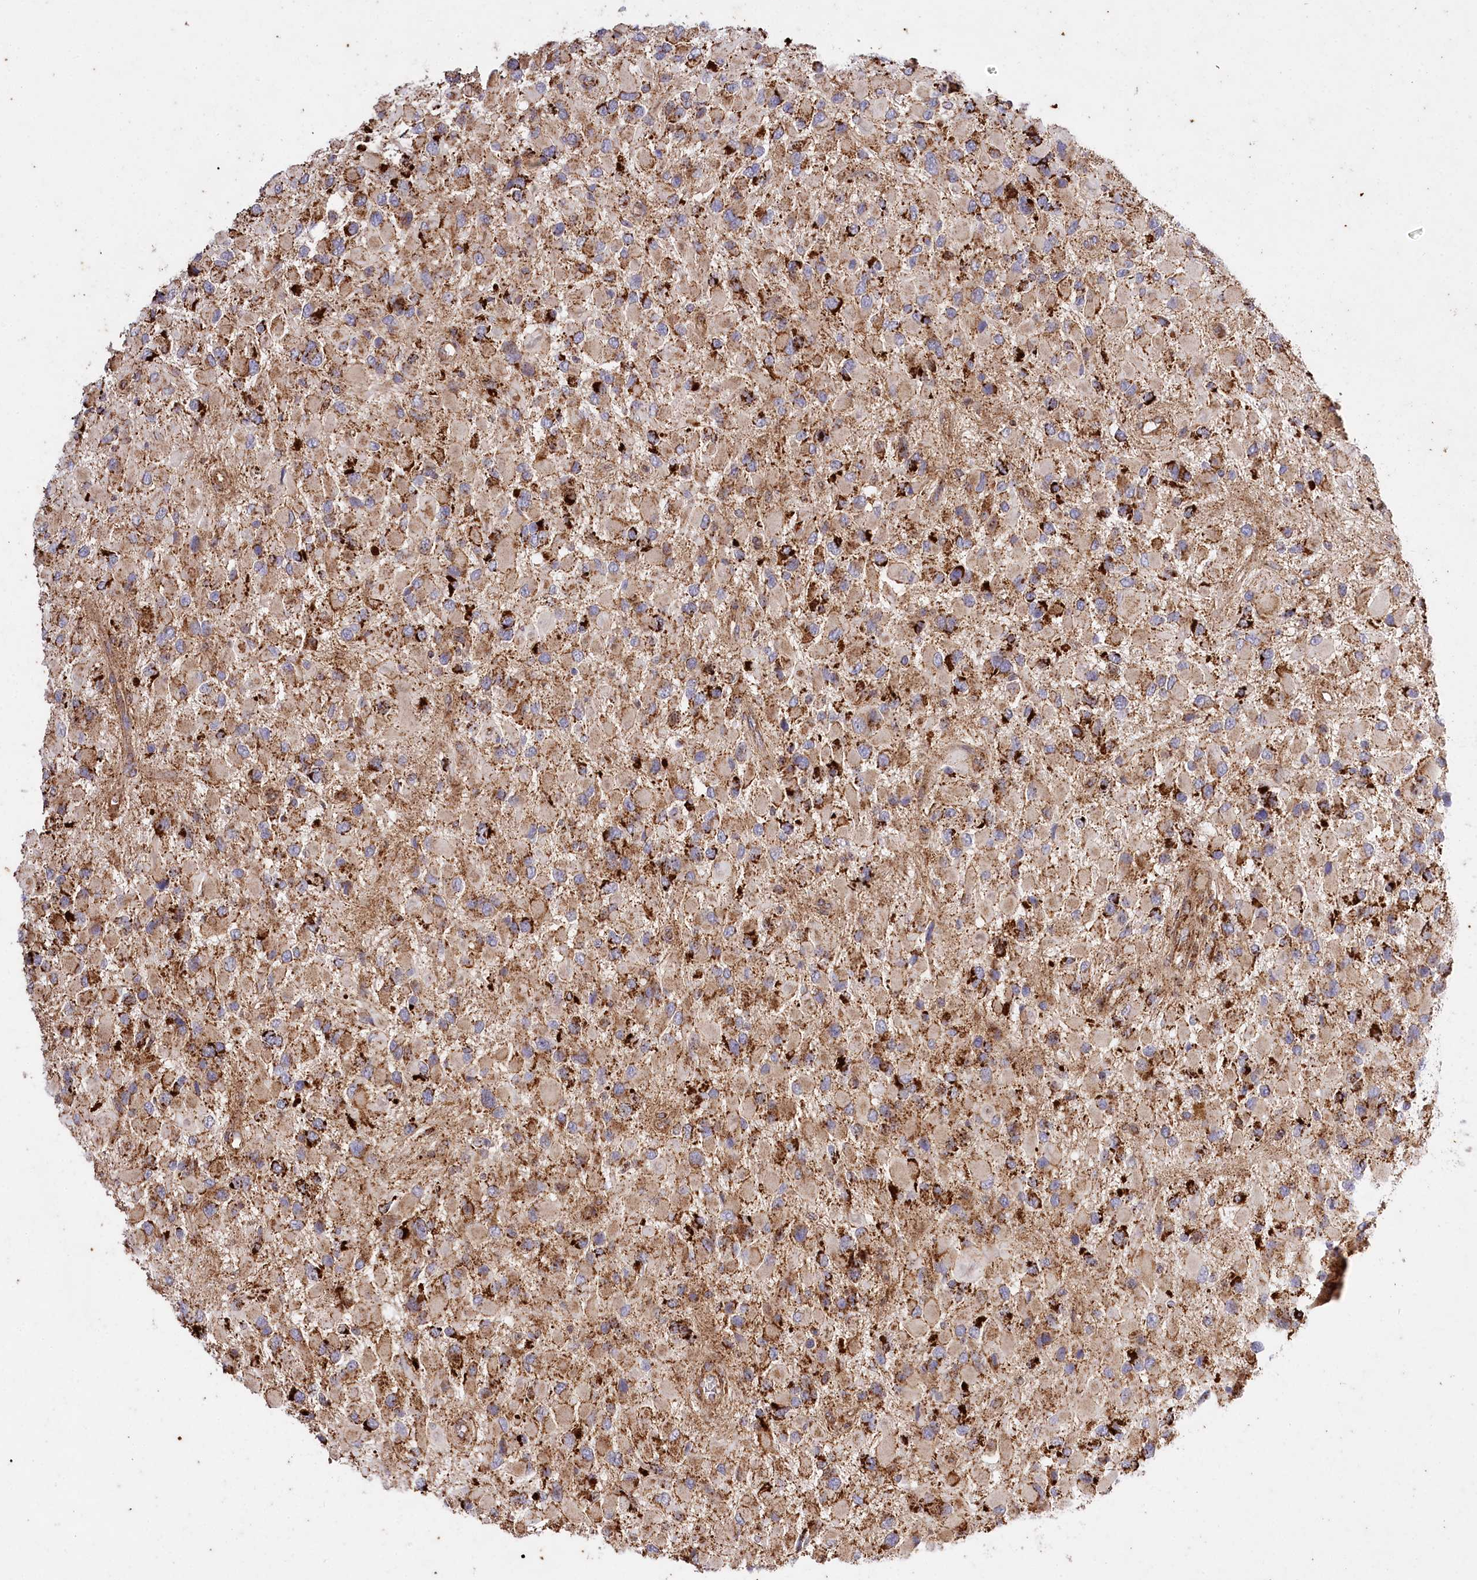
{"staining": {"intensity": "strong", "quantity": "25%-75%", "location": "cytoplasmic/membranous"}, "tissue": "glioma", "cell_type": "Tumor cells", "image_type": "cancer", "snomed": [{"axis": "morphology", "description": "Glioma, malignant, High grade"}, {"axis": "topography", "description": "Brain"}], "caption": "An immunohistochemistry (IHC) photomicrograph of tumor tissue is shown. Protein staining in brown labels strong cytoplasmic/membranous positivity in glioma within tumor cells.", "gene": "CARD19", "patient": {"sex": "male", "age": 53}}